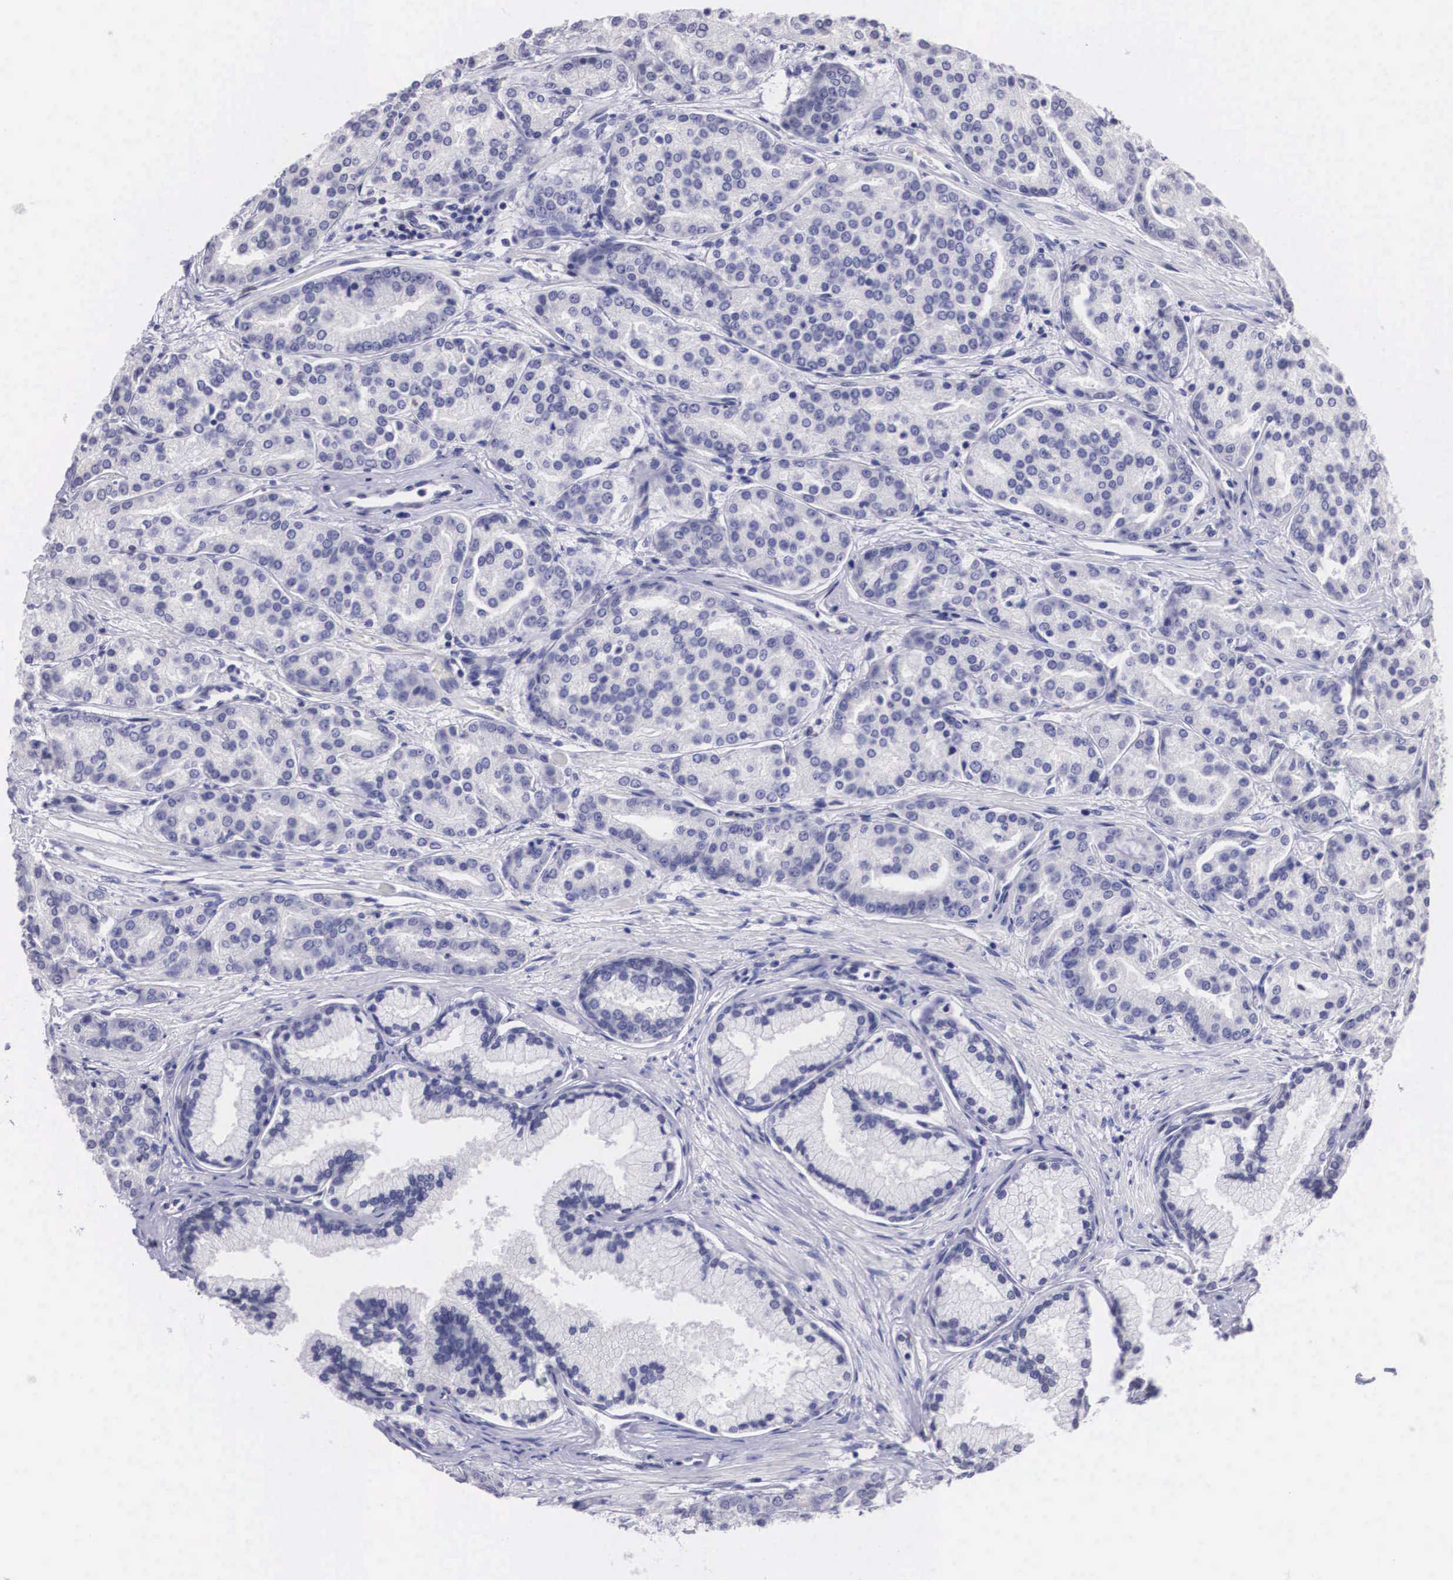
{"staining": {"intensity": "negative", "quantity": "none", "location": "none"}, "tissue": "prostate cancer", "cell_type": "Tumor cells", "image_type": "cancer", "snomed": [{"axis": "morphology", "description": "Adenocarcinoma, High grade"}, {"axis": "topography", "description": "Prostate"}], "caption": "Prostate adenocarcinoma (high-grade) stained for a protein using immunohistochemistry displays no staining tumor cells.", "gene": "ETV6", "patient": {"sex": "male", "age": 64}}